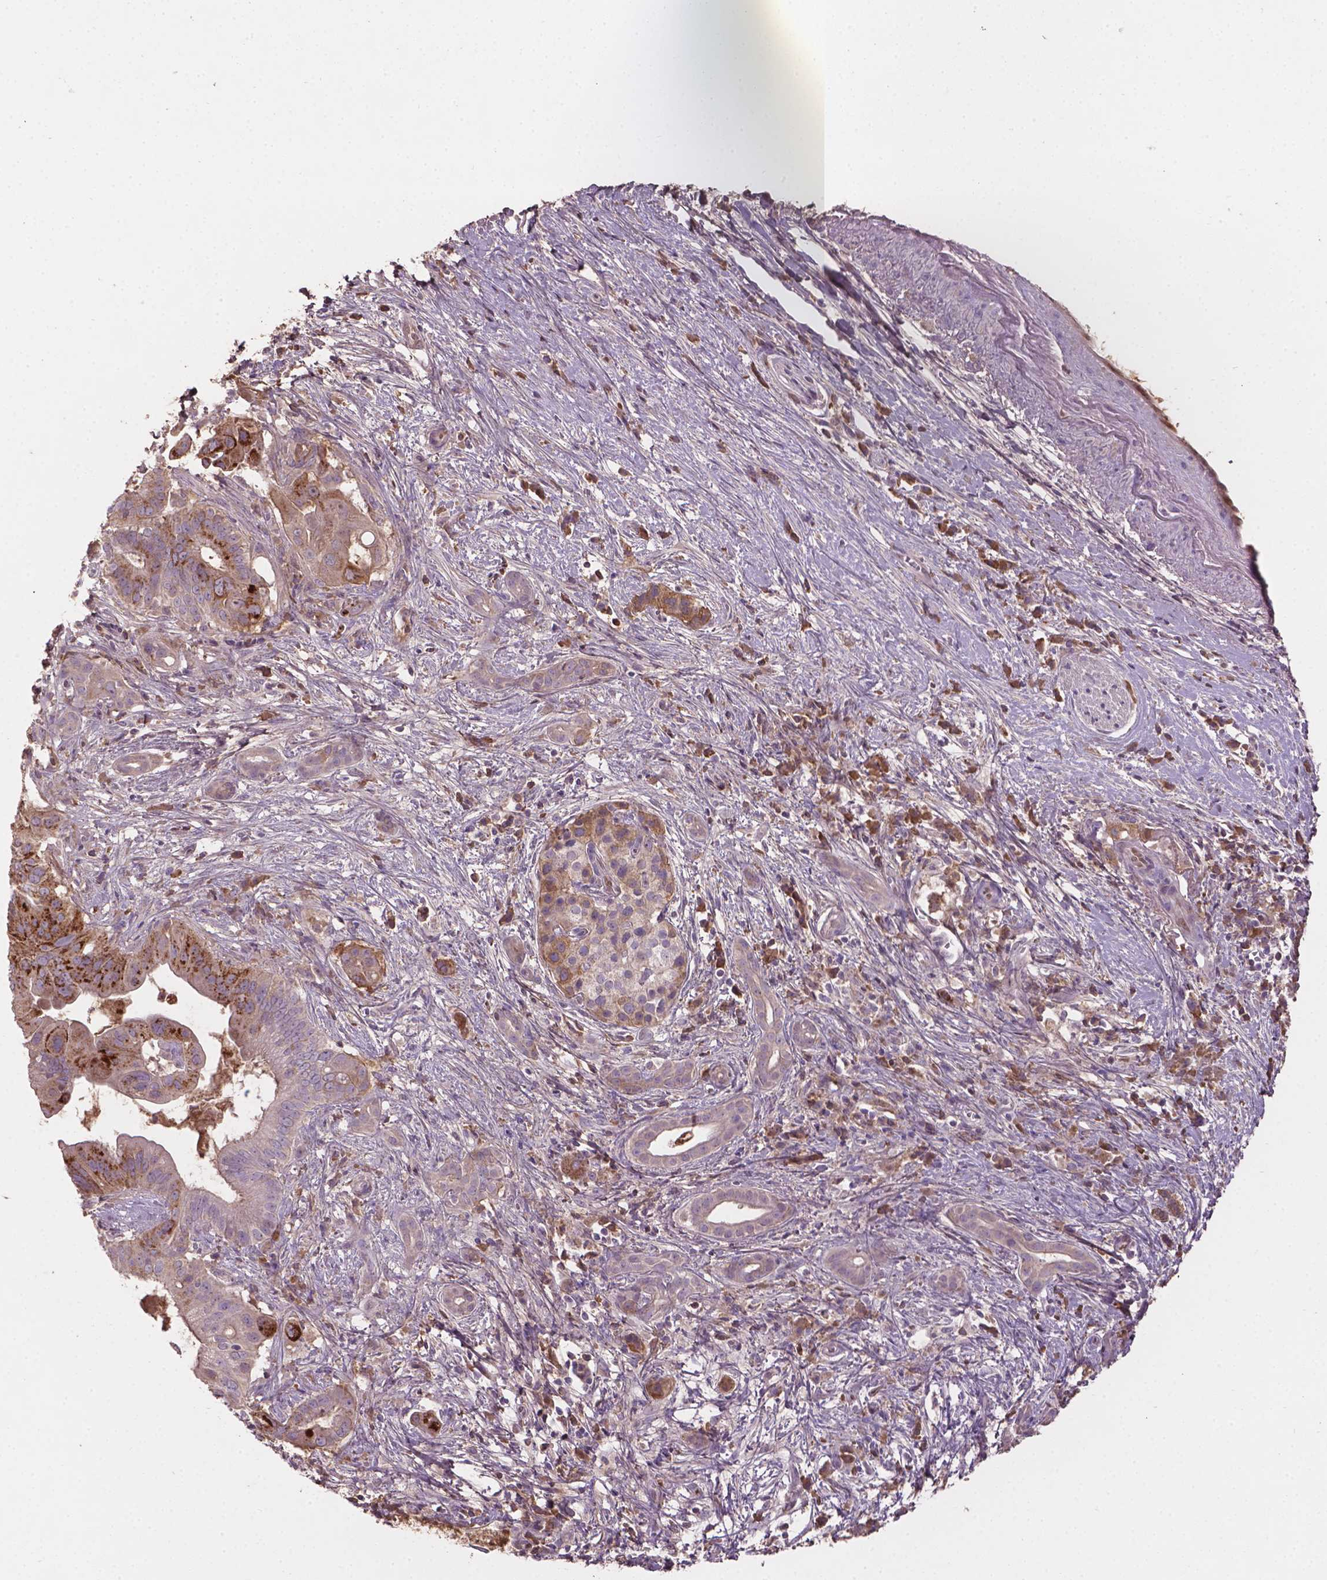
{"staining": {"intensity": "moderate", "quantity": "25%-75%", "location": "cytoplasmic/membranous"}, "tissue": "pancreatic cancer", "cell_type": "Tumor cells", "image_type": "cancer", "snomed": [{"axis": "morphology", "description": "Adenocarcinoma, NOS"}, {"axis": "topography", "description": "Pancreas"}], "caption": "IHC of pancreatic adenocarcinoma shows medium levels of moderate cytoplasmic/membranous positivity in approximately 25%-75% of tumor cells.", "gene": "SOX17", "patient": {"sex": "male", "age": 61}}